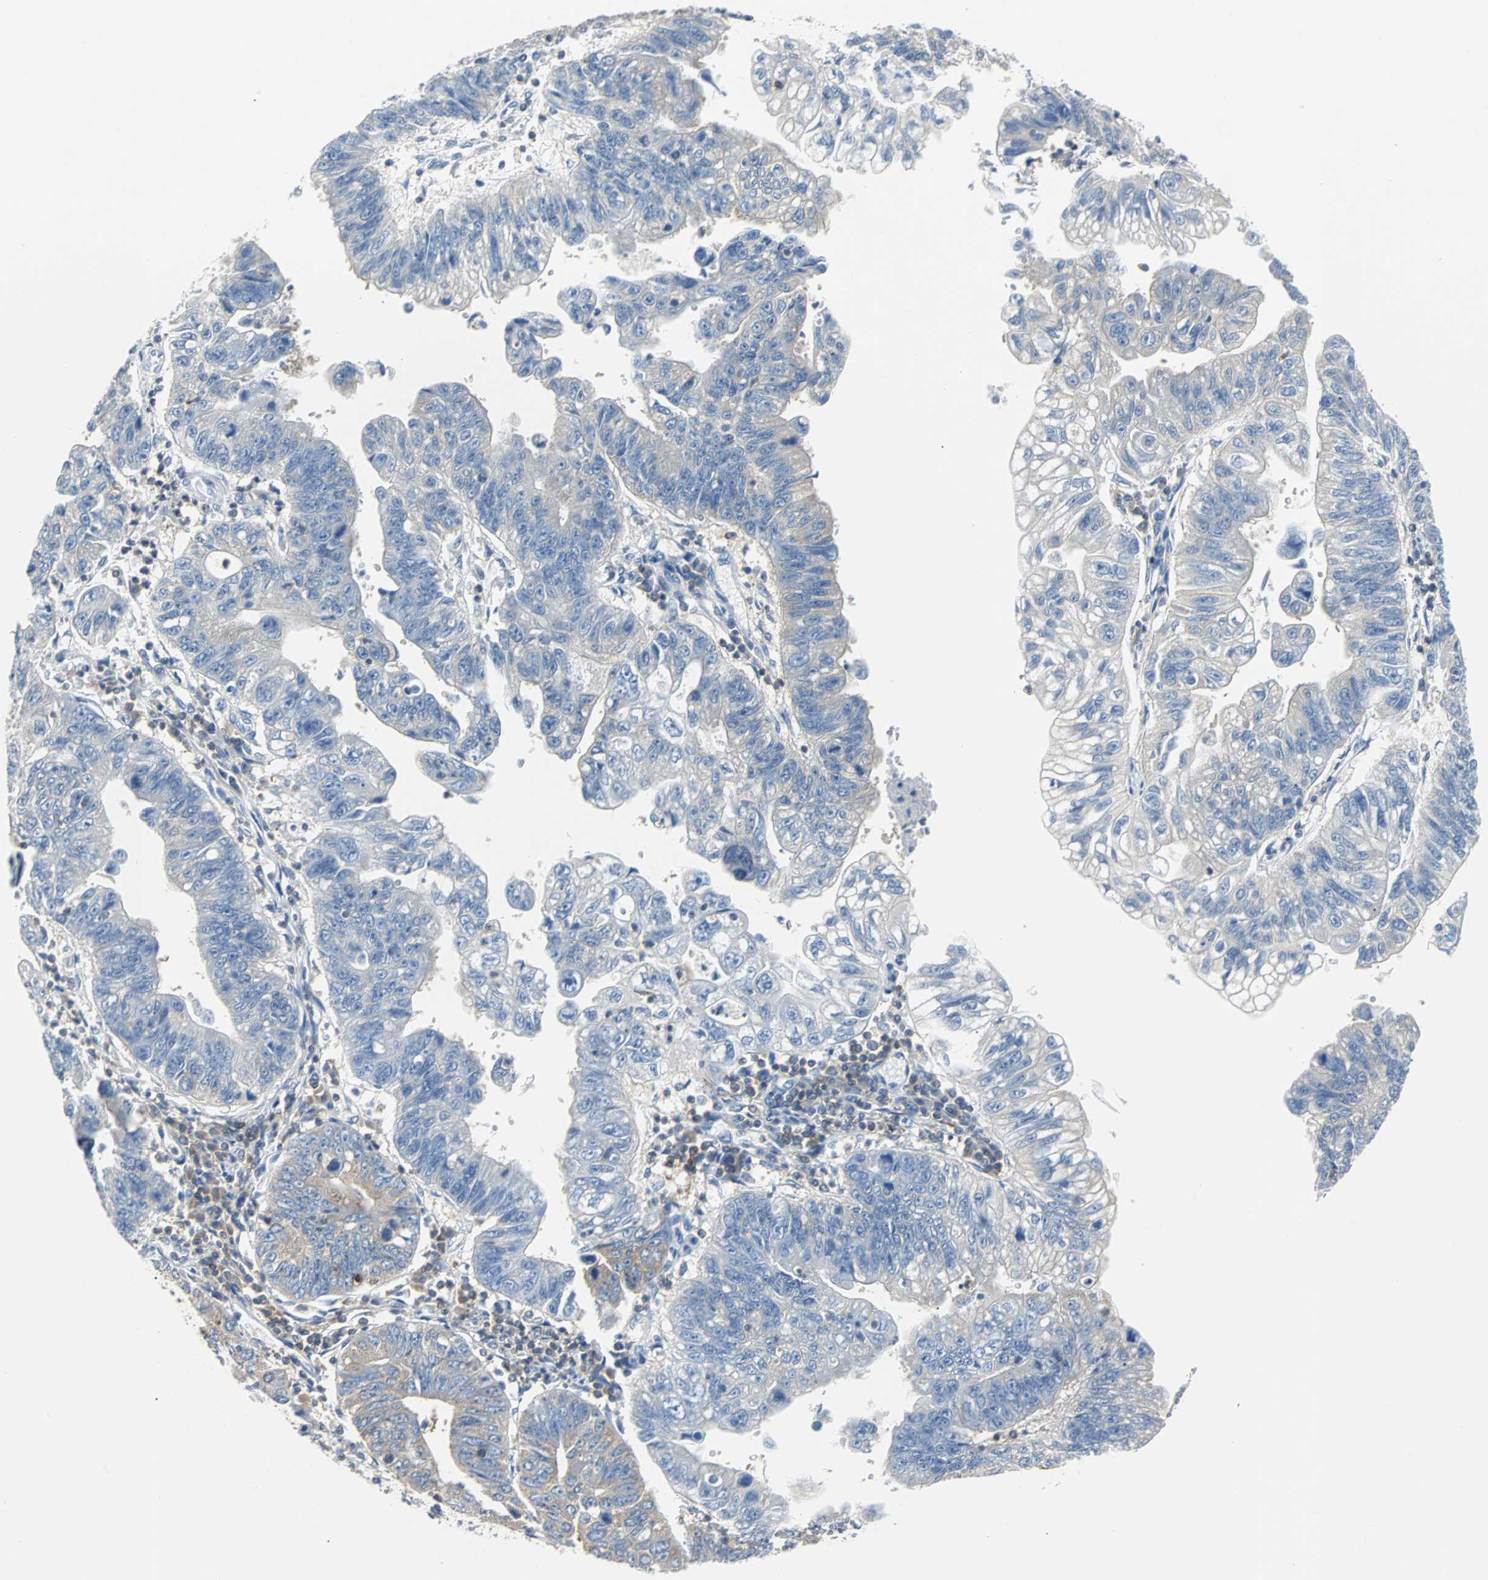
{"staining": {"intensity": "weak", "quantity": "25%-75%", "location": "cytoplasmic/membranous"}, "tissue": "stomach cancer", "cell_type": "Tumor cells", "image_type": "cancer", "snomed": [{"axis": "morphology", "description": "Adenocarcinoma, NOS"}, {"axis": "topography", "description": "Stomach"}], "caption": "Weak cytoplasmic/membranous expression for a protein is identified in about 25%-75% of tumor cells of stomach adenocarcinoma using immunohistochemistry.", "gene": "TSC22D4", "patient": {"sex": "male", "age": 59}}